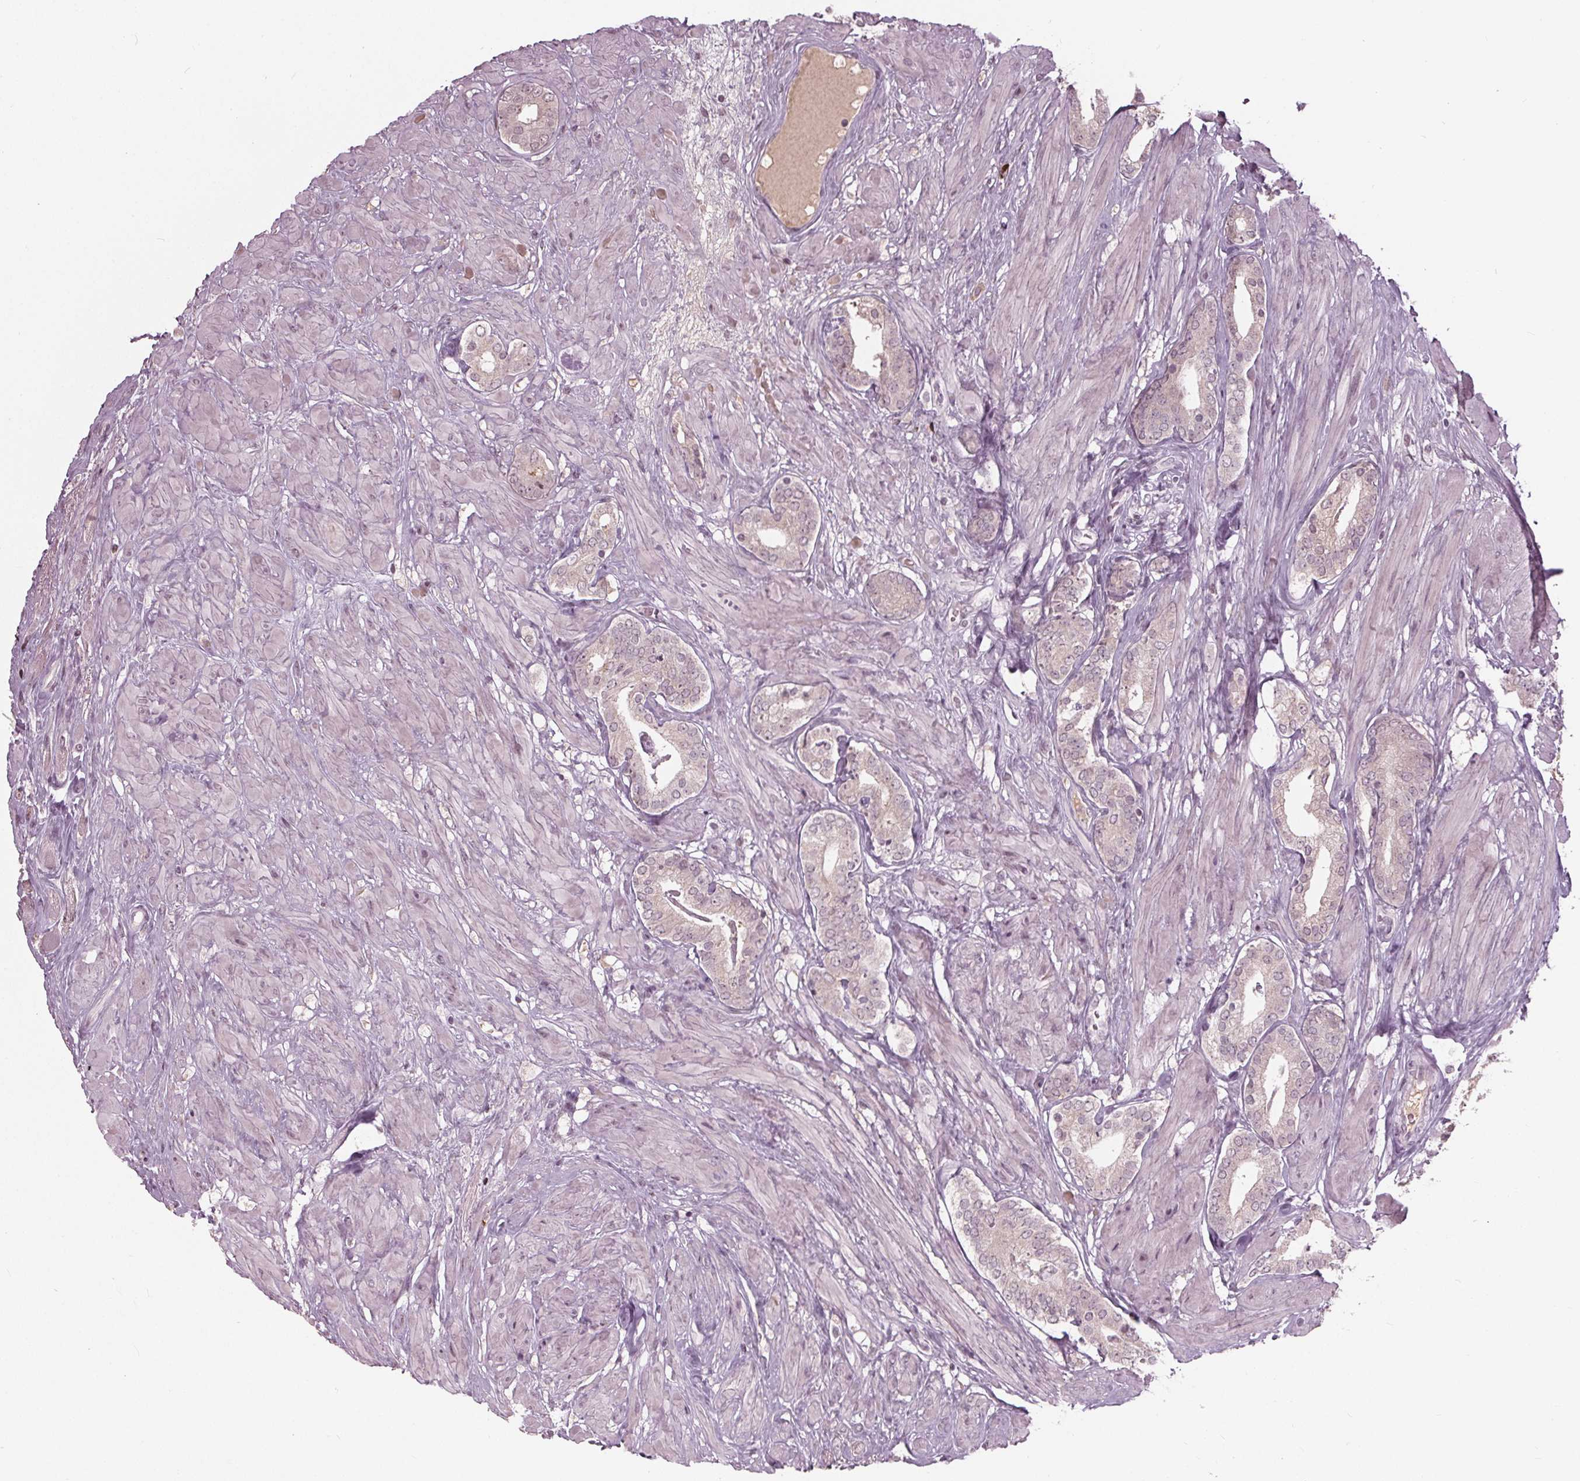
{"staining": {"intensity": "negative", "quantity": "none", "location": "none"}, "tissue": "prostate cancer", "cell_type": "Tumor cells", "image_type": "cancer", "snomed": [{"axis": "morphology", "description": "Adenocarcinoma, High grade"}, {"axis": "topography", "description": "Prostate"}], "caption": "Histopathology image shows no significant protein expression in tumor cells of prostate cancer.", "gene": "CXCL16", "patient": {"sex": "male", "age": 56}}